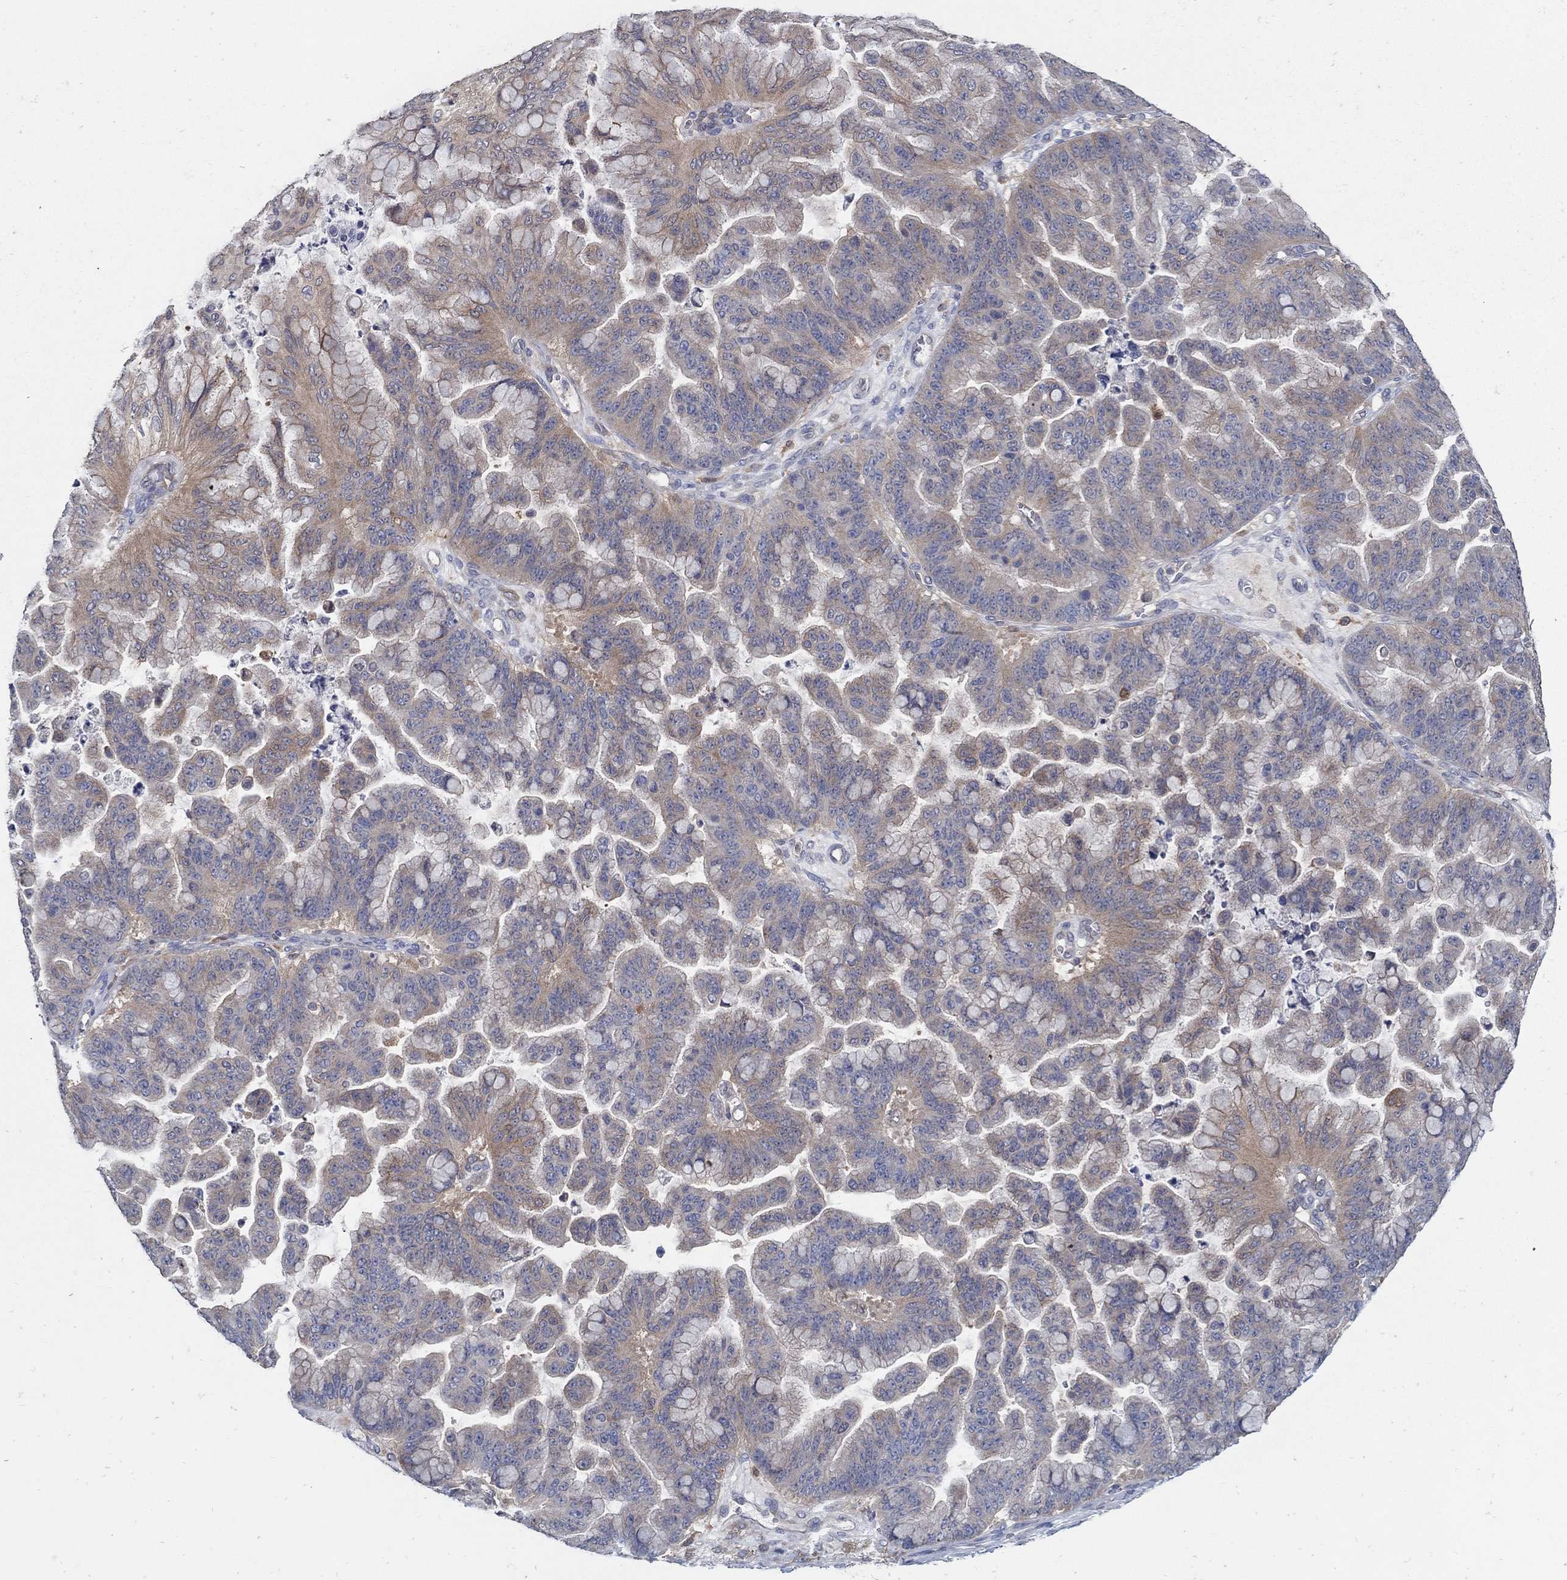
{"staining": {"intensity": "moderate", "quantity": "<25%", "location": "cytoplasmic/membranous"}, "tissue": "ovarian cancer", "cell_type": "Tumor cells", "image_type": "cancer", "snomed": [{"axis": "morphology", "description": "Cystadenocarcinoma, mucinous, NOS"}, {"axis": "topography", "description": "Ovary"}], "caption": "IHC histopathology image of human ovarian cancer (mucinous cystadenocarcinoma) stained for a protein (brown), which reveals low levels of moderate cytoplasmic/membranous positivity in about <25% of tumor cells.", "gene": "MTHFR", "patient": {"sex": "female", "age": 67}}